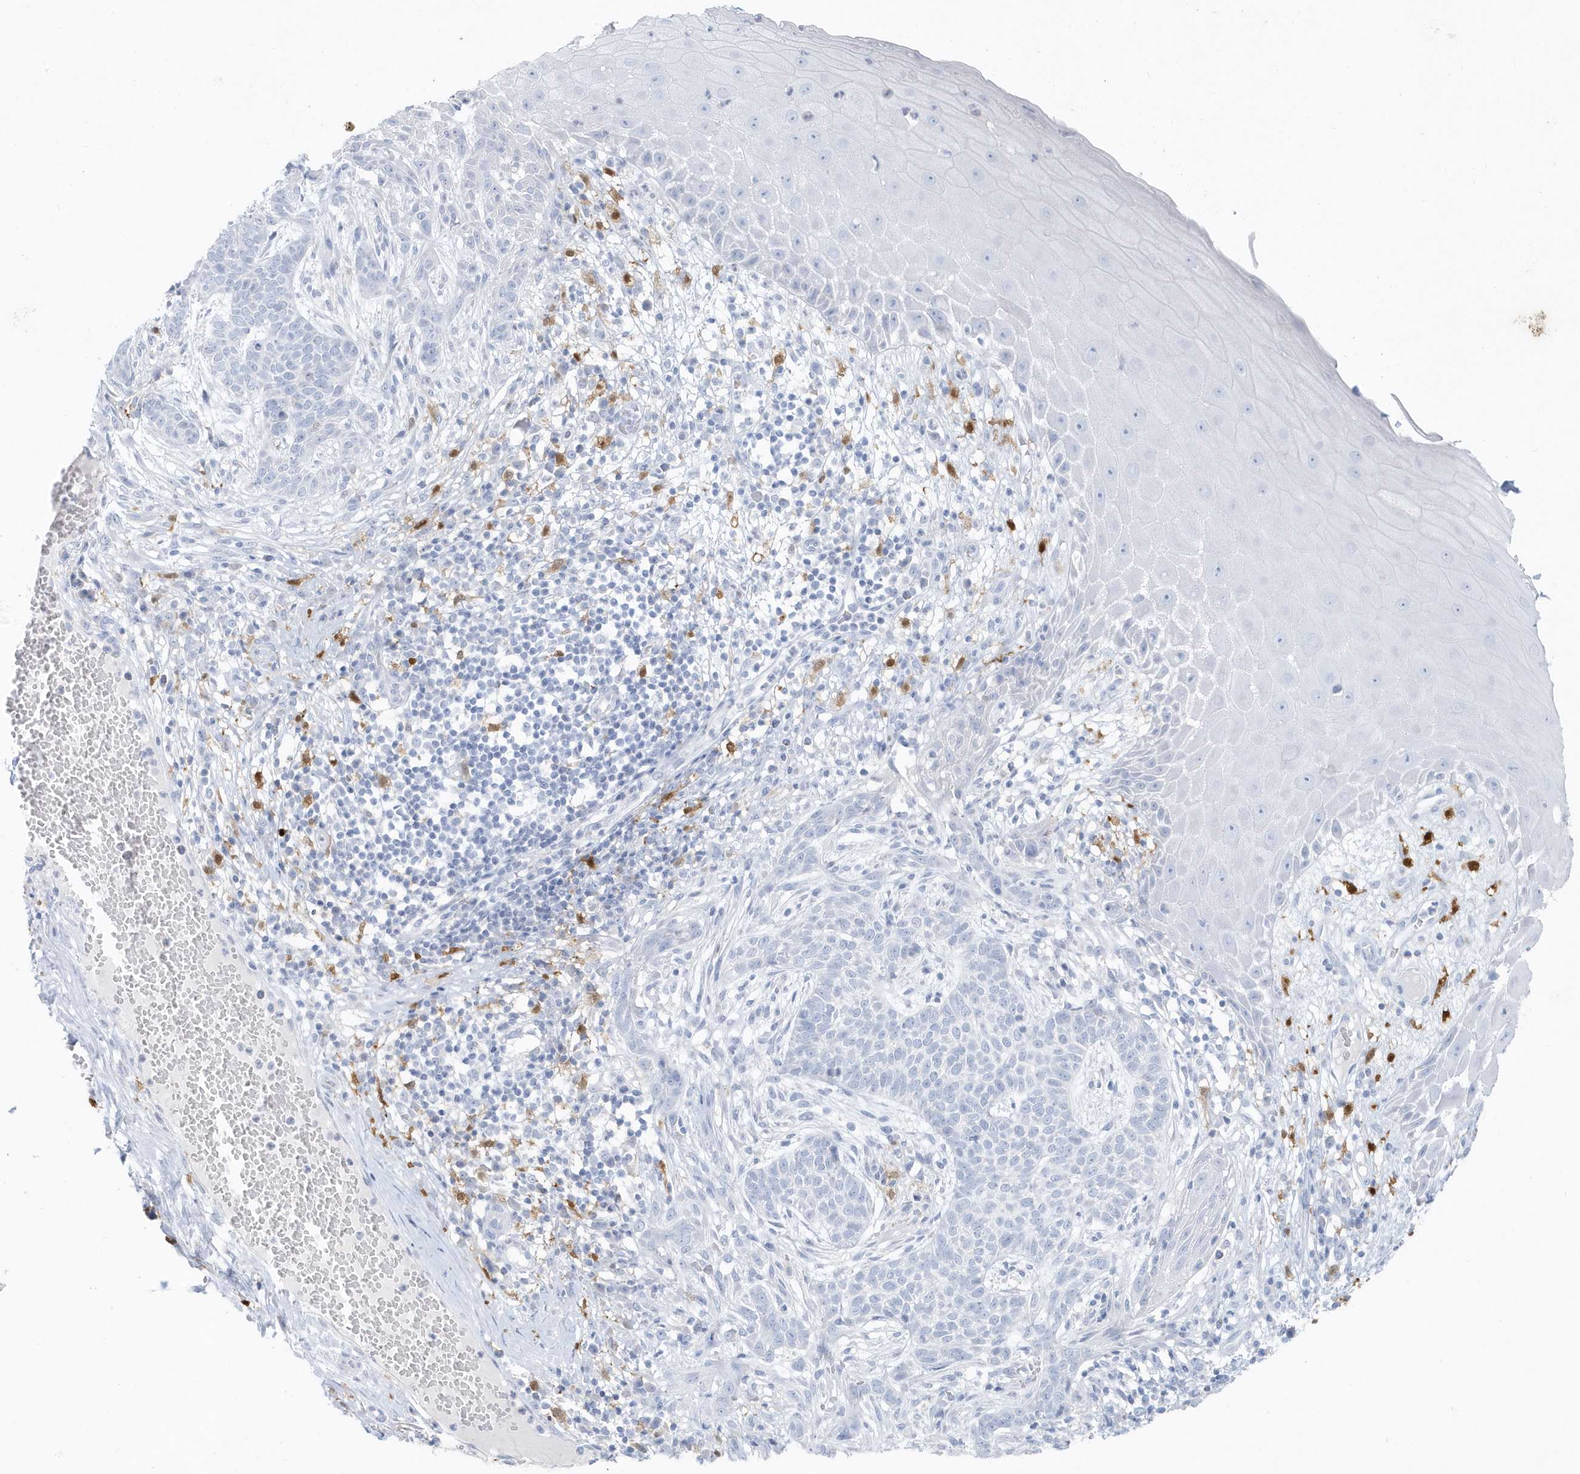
{"staining": {"intensity": "negative", "quantity": "none", "location": "none"}, "tissue": "skin cancer", "cell_type": "Tumor cells", "image_type": "cancer", "snomed": [{"axis": "morphology", "description": "Normal tissue, NOS"}, {"axis": "morphology", "description": "Basal cell carcinoma"}, {"axis": "topography", "description": "Skin"}], "caption": "Skin cancer stained for a protein using IHC shows no staining tumor cells.", "gene": "FAM98A", "patient": {"sex": "male", "age": 64}}